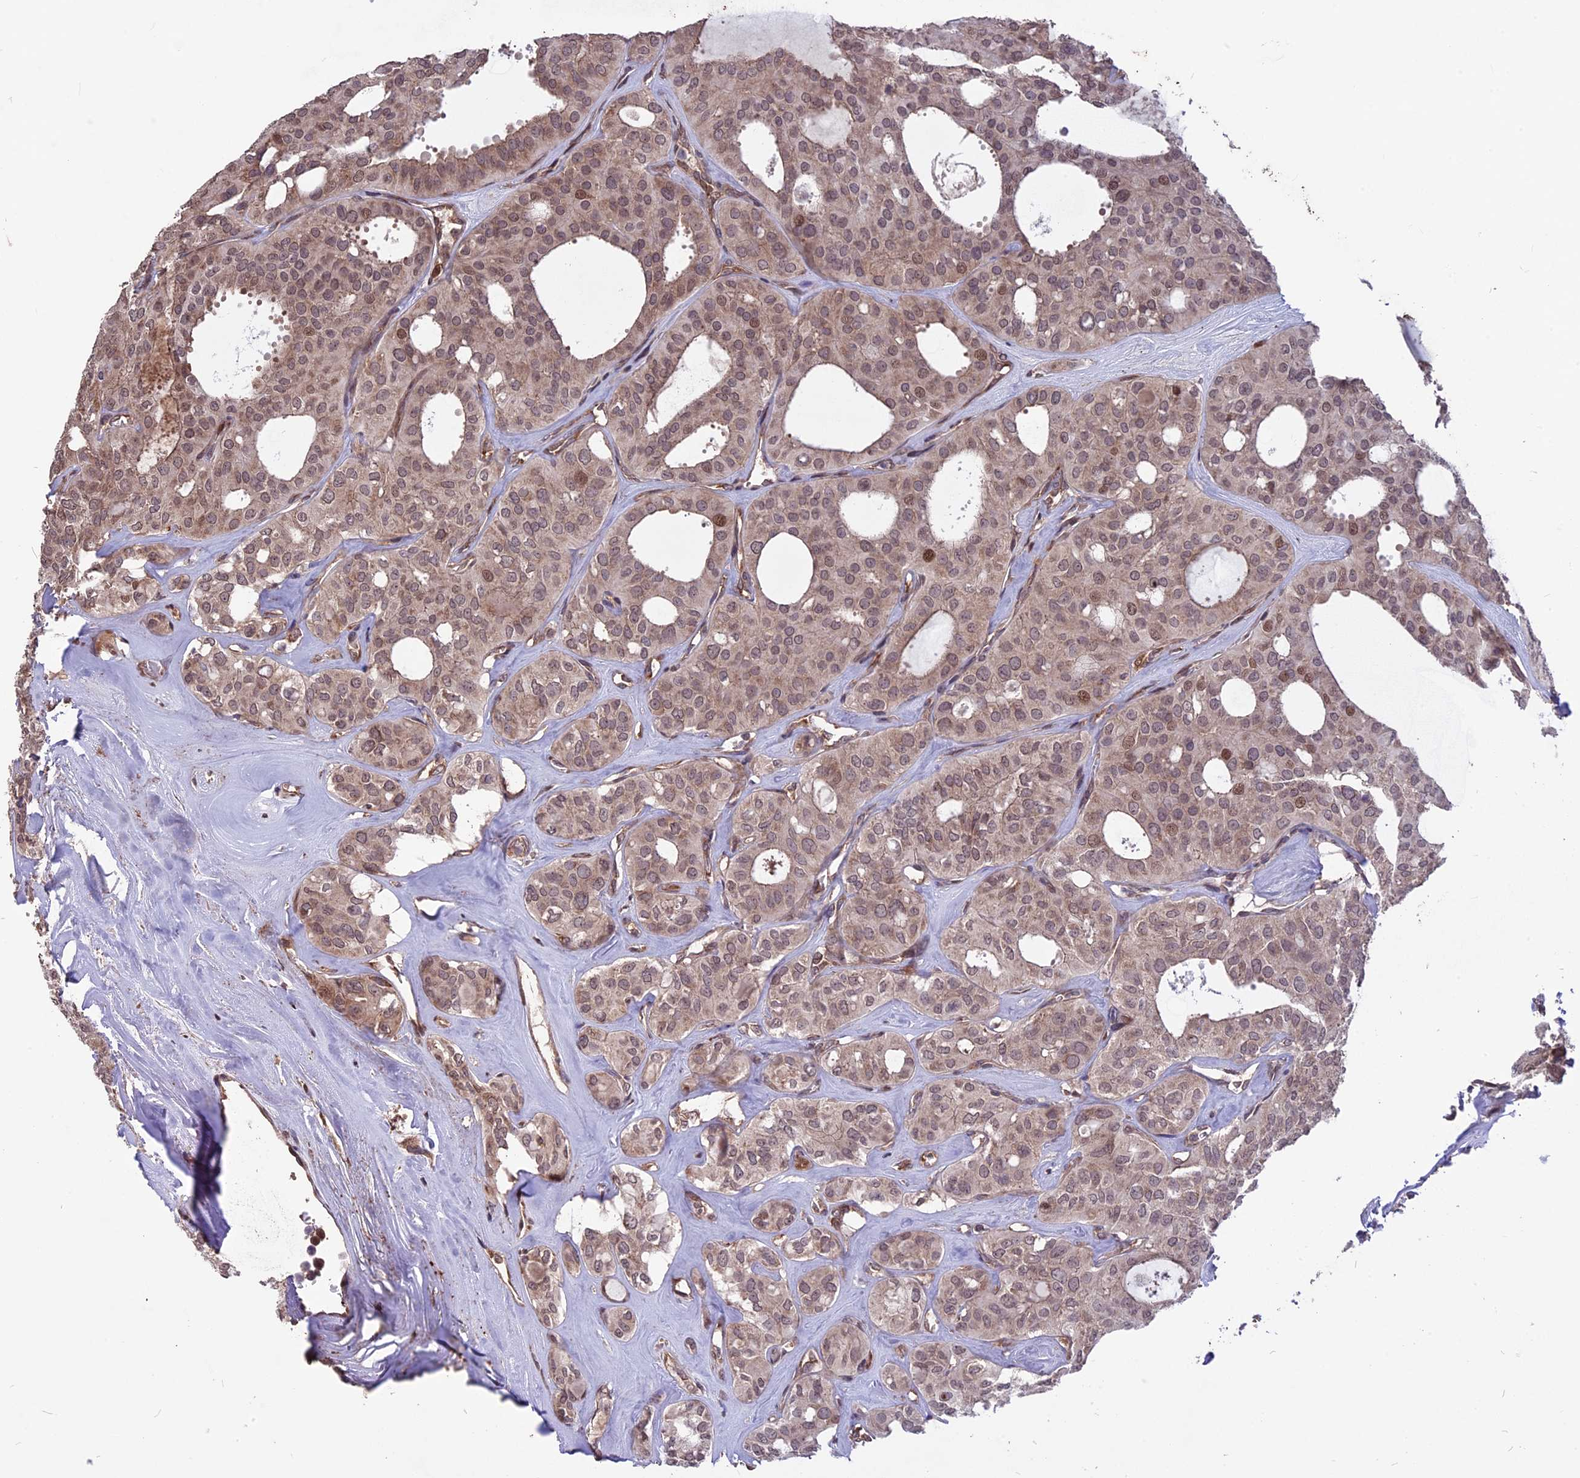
{"staining": {"intensity": "moderate", "quantity": ">75%", "location": "cytoplasmic/membranous,nuclear"}, "tissue": "thyroid cancer", "cell_type": "Tumor cells", "image_type": "cancer", "snomed": [{"axis": "morphology", "description": "Follicular adenoma carcinoma, NOS"}, {"axis": "topography", "description": "Thyroid gland"}], "caption": "This is a photomicrograph of immunohistochemistry staining of thyroid cancer (follicular adenoma carcinoma), which shows moderate expression in the cytoplasmic/membranous and nuclear of tumor cells.", "gene": "ZNF598", "patient": {"sex": "male", "age": 75}}